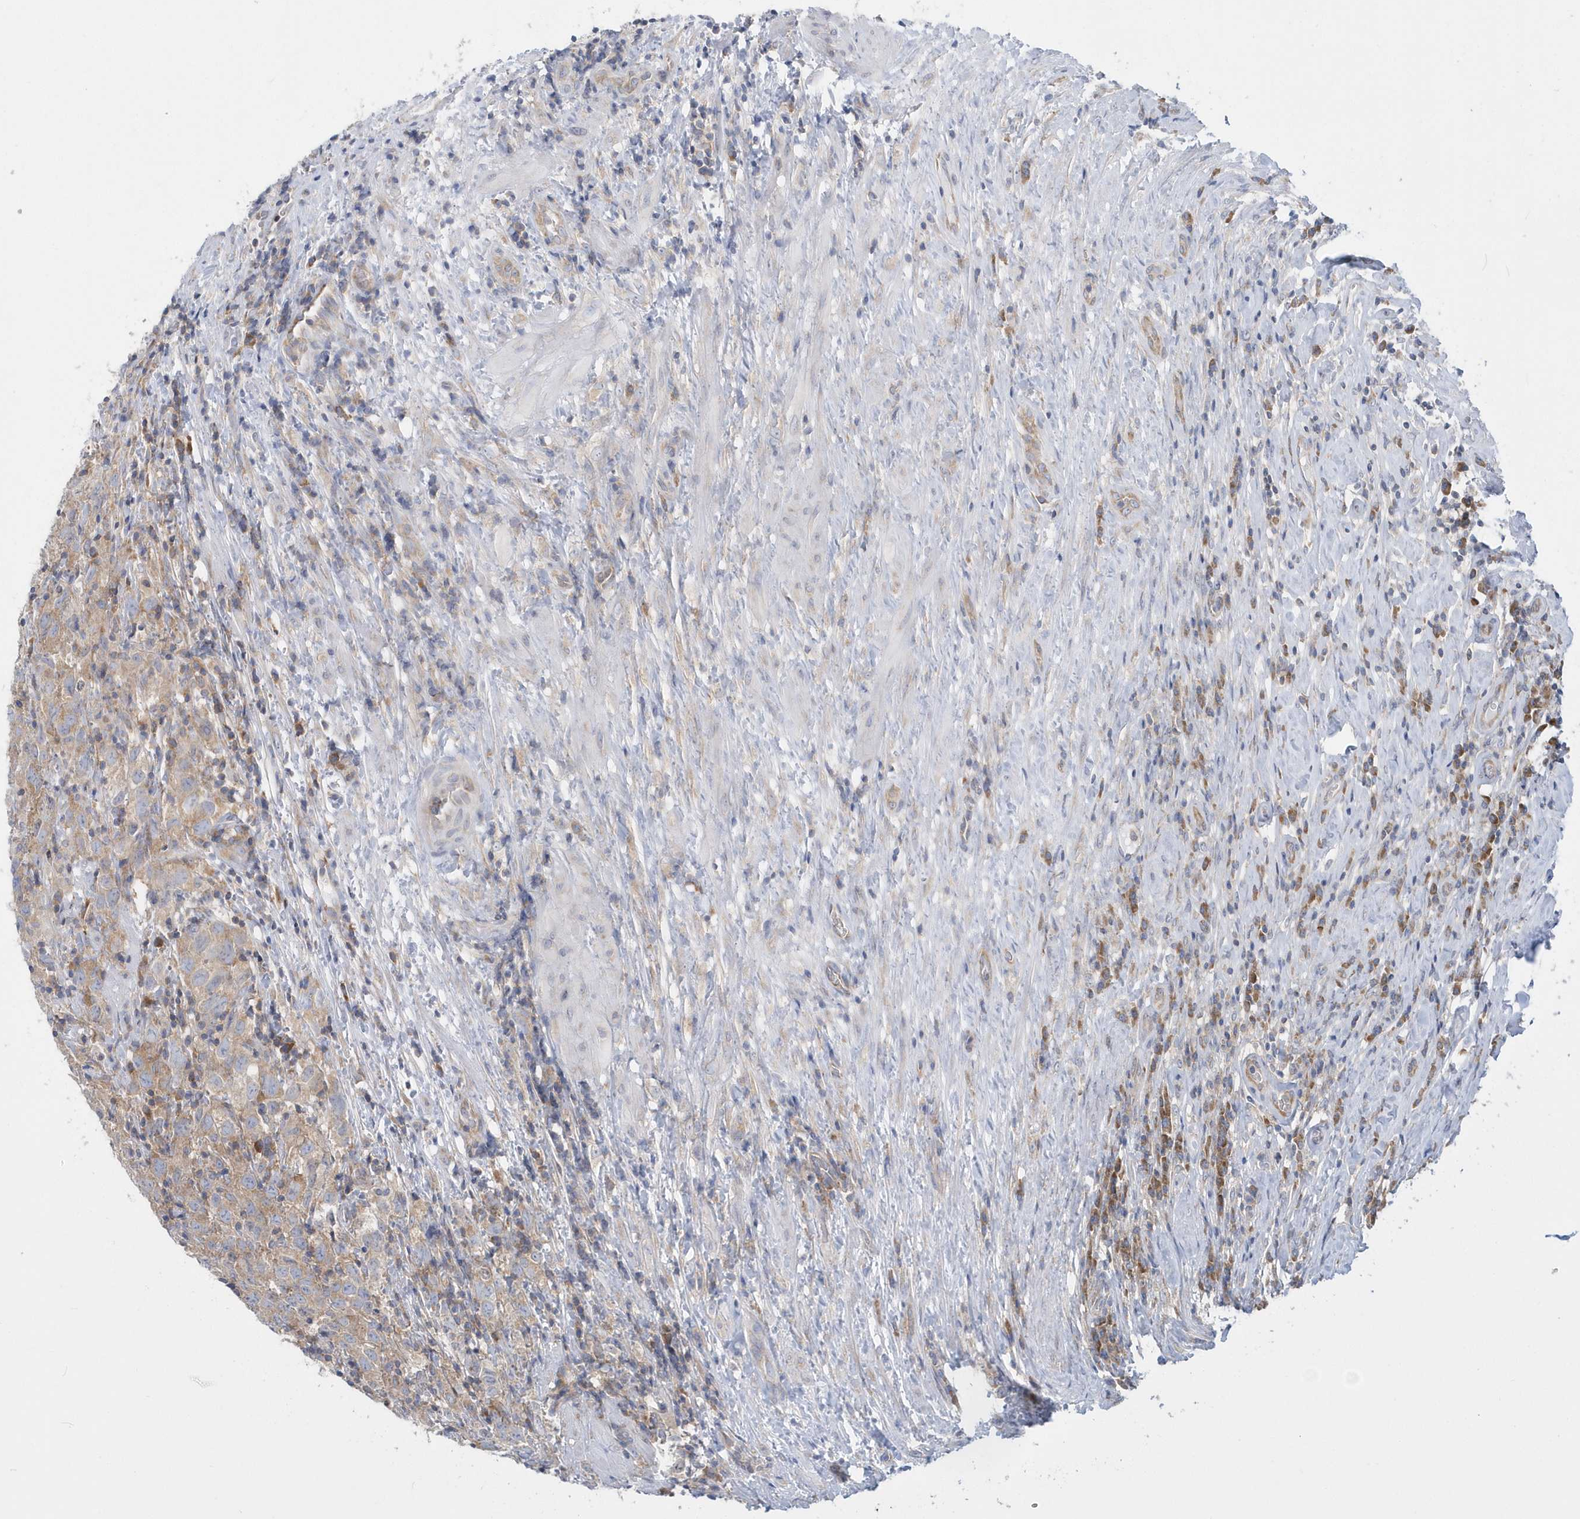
{"staining": {"intensity": "weak", "quantity": "25%-75%", "location": "cytoplasmic/membranous"}, "tissue": "testis cancer", "cell_type": "Tumor cells", "image_type": "cancer", "snomed": [{"axis": "morphology", "description": "Seminoma, NOS"}, {"axis": "morphology", "description": "Carcinoma, Embryonal, NOS"}, {"axis": "topography", "description": "Testis"}], "caption": "Protein expression by immunohistochemistry demonstrates weak cytoplasmic/membranous expression in about 25%-75% of tumor cells in testis seminoma.", "gene": "EIF3C", "patient": {"sex": "male", "age": 43}}